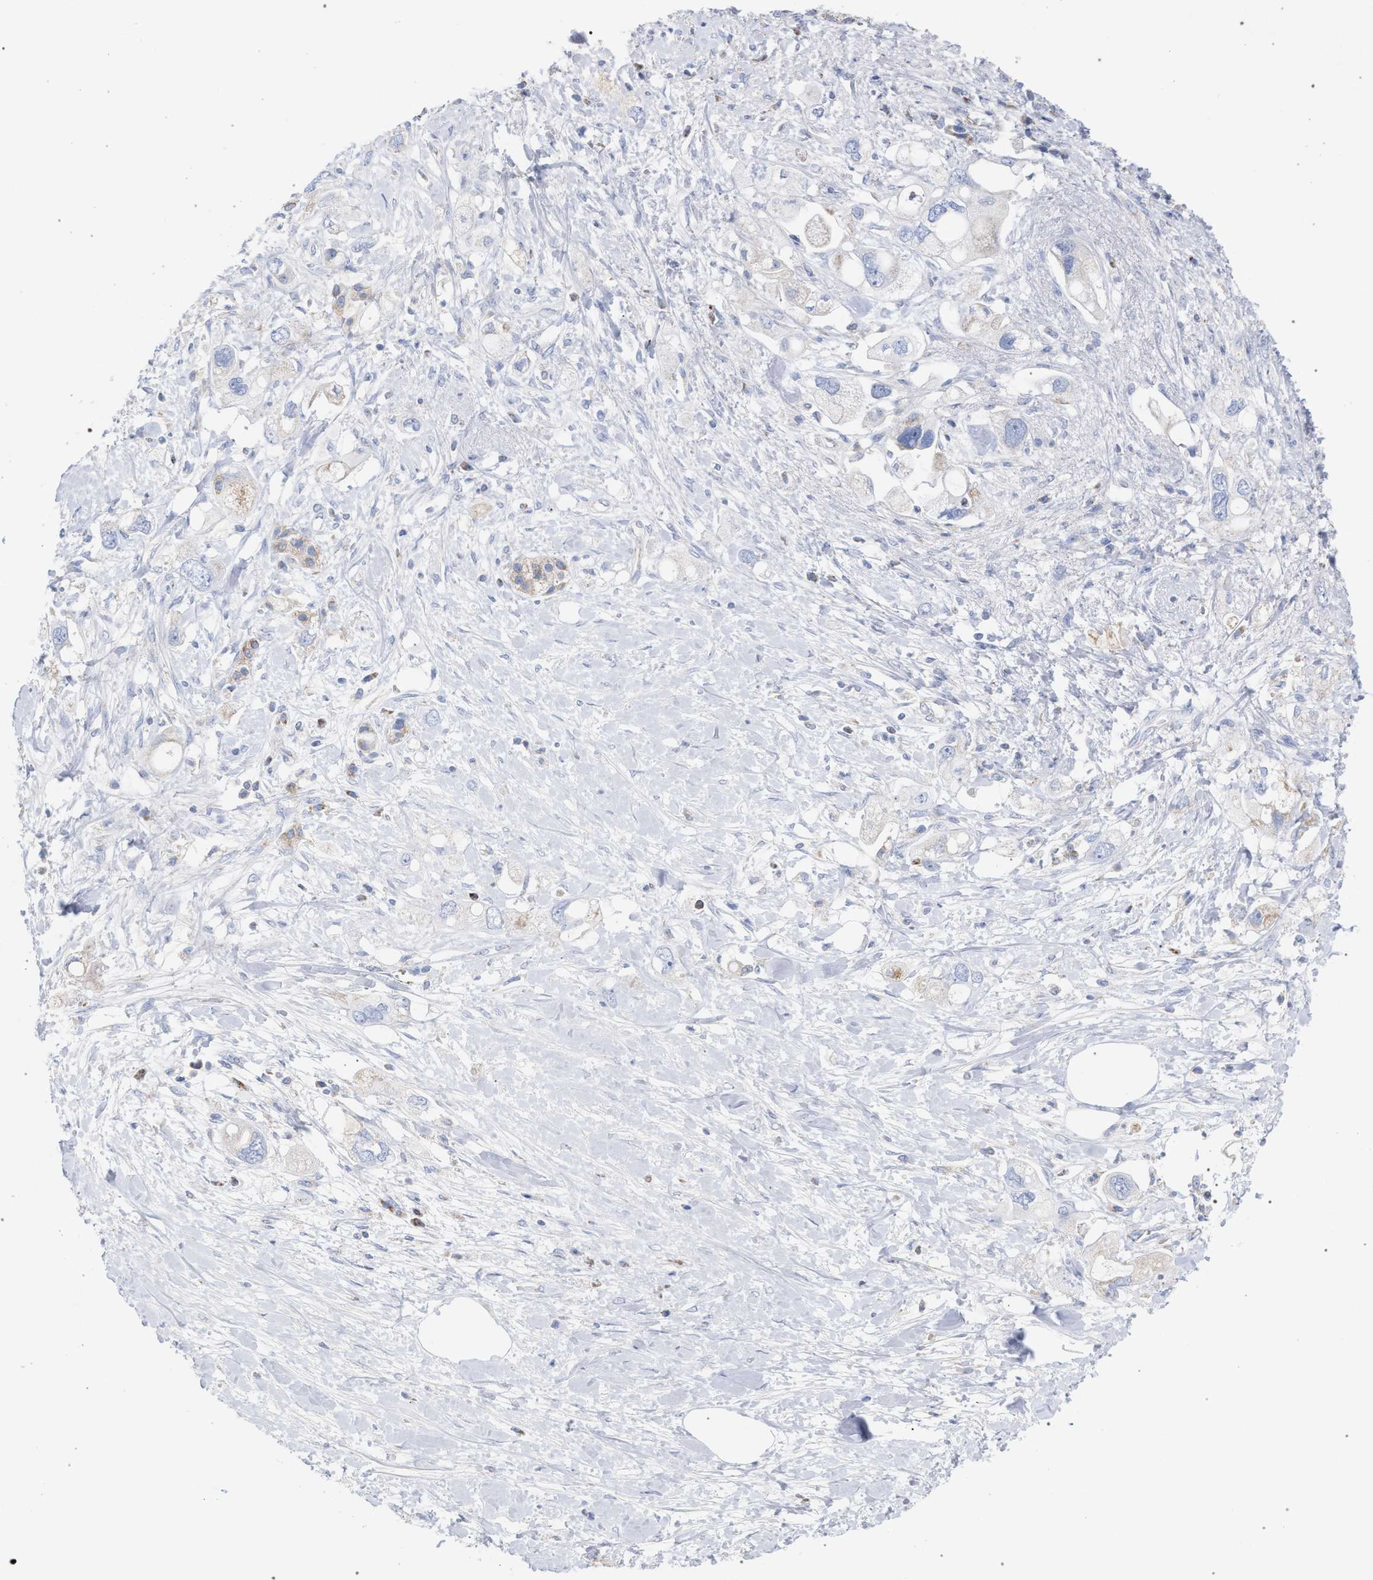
{"staining": {"intensity": "negative", "quantity": "none", "location": "none"}, "tissue": "pancreatic cancer", "cell_type": "Tumor cells", "image_type": "cancer", "snomed": [{"axis": "morphology", "description": "Adenocarcinoma, NOS"}, {"axis": "topography", "description": "Pancreas"}], "caption": "Pancreatic cancer was stained to show a protein in brown. There is no significant positivity in tumor cells. (DAB (3,3'-diaminobenzidine) IHC visualized using brightfield microscopy, high magnification).", "gene": "ECI2", "patient": {"sex": "female", "age": 56}}